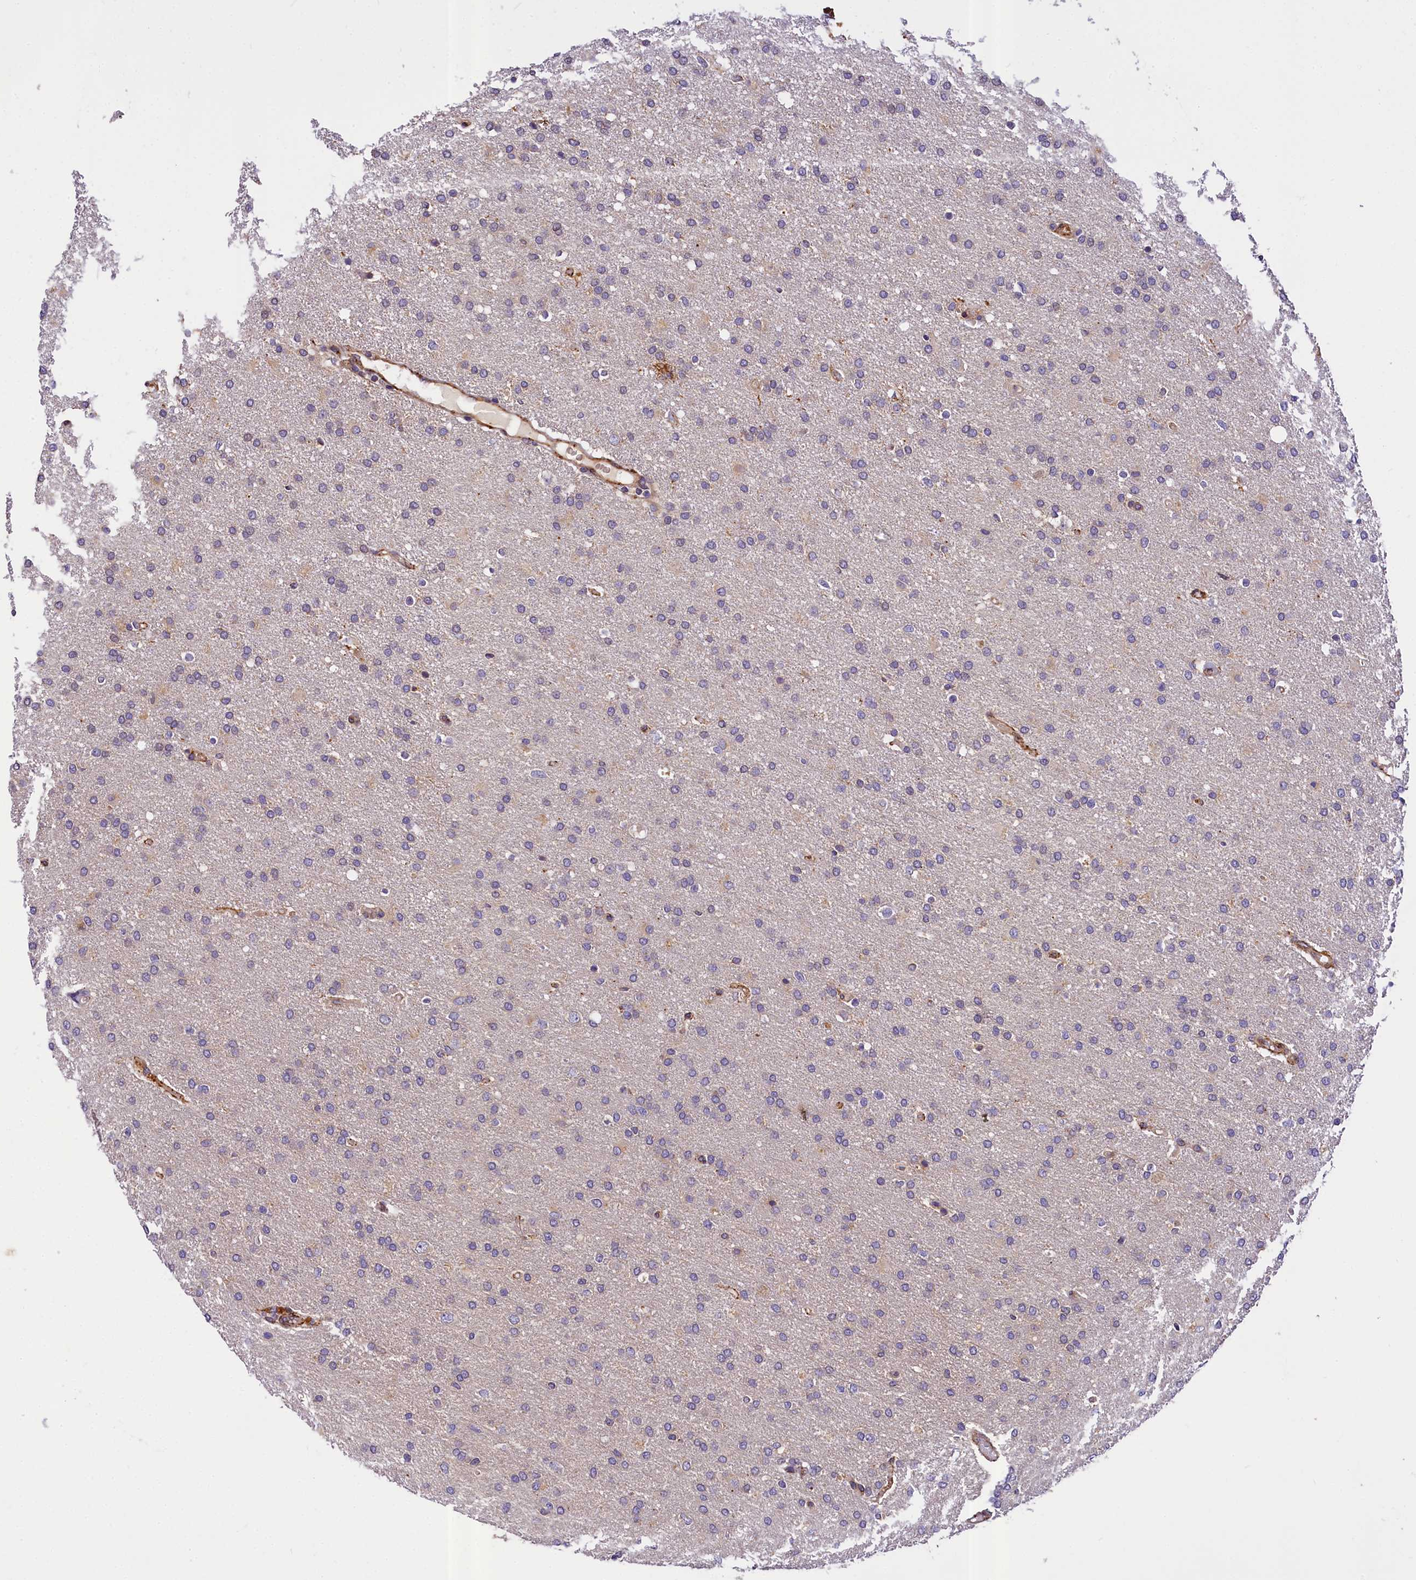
{"staining": {"intensity": "negative", "quantity": "none", "location": "none"}, "tissue": "glioma", "cell_type": "Tumor cells", "image_type": "cancer", "snomed": [{"axis": "morphology", "description": "Glioma, malignant, High grade"}, {"axis": "topography", "description": "Brain"}], "caption": "An immunohistochemistry (IHC) micrograph of high-grade glioma (malignant) is shown. There is no staining in tumor cells of high-grade glioma (malignant).", "gene": "SUPV3L1", "patient": {"sex": "male", "age": 72}}